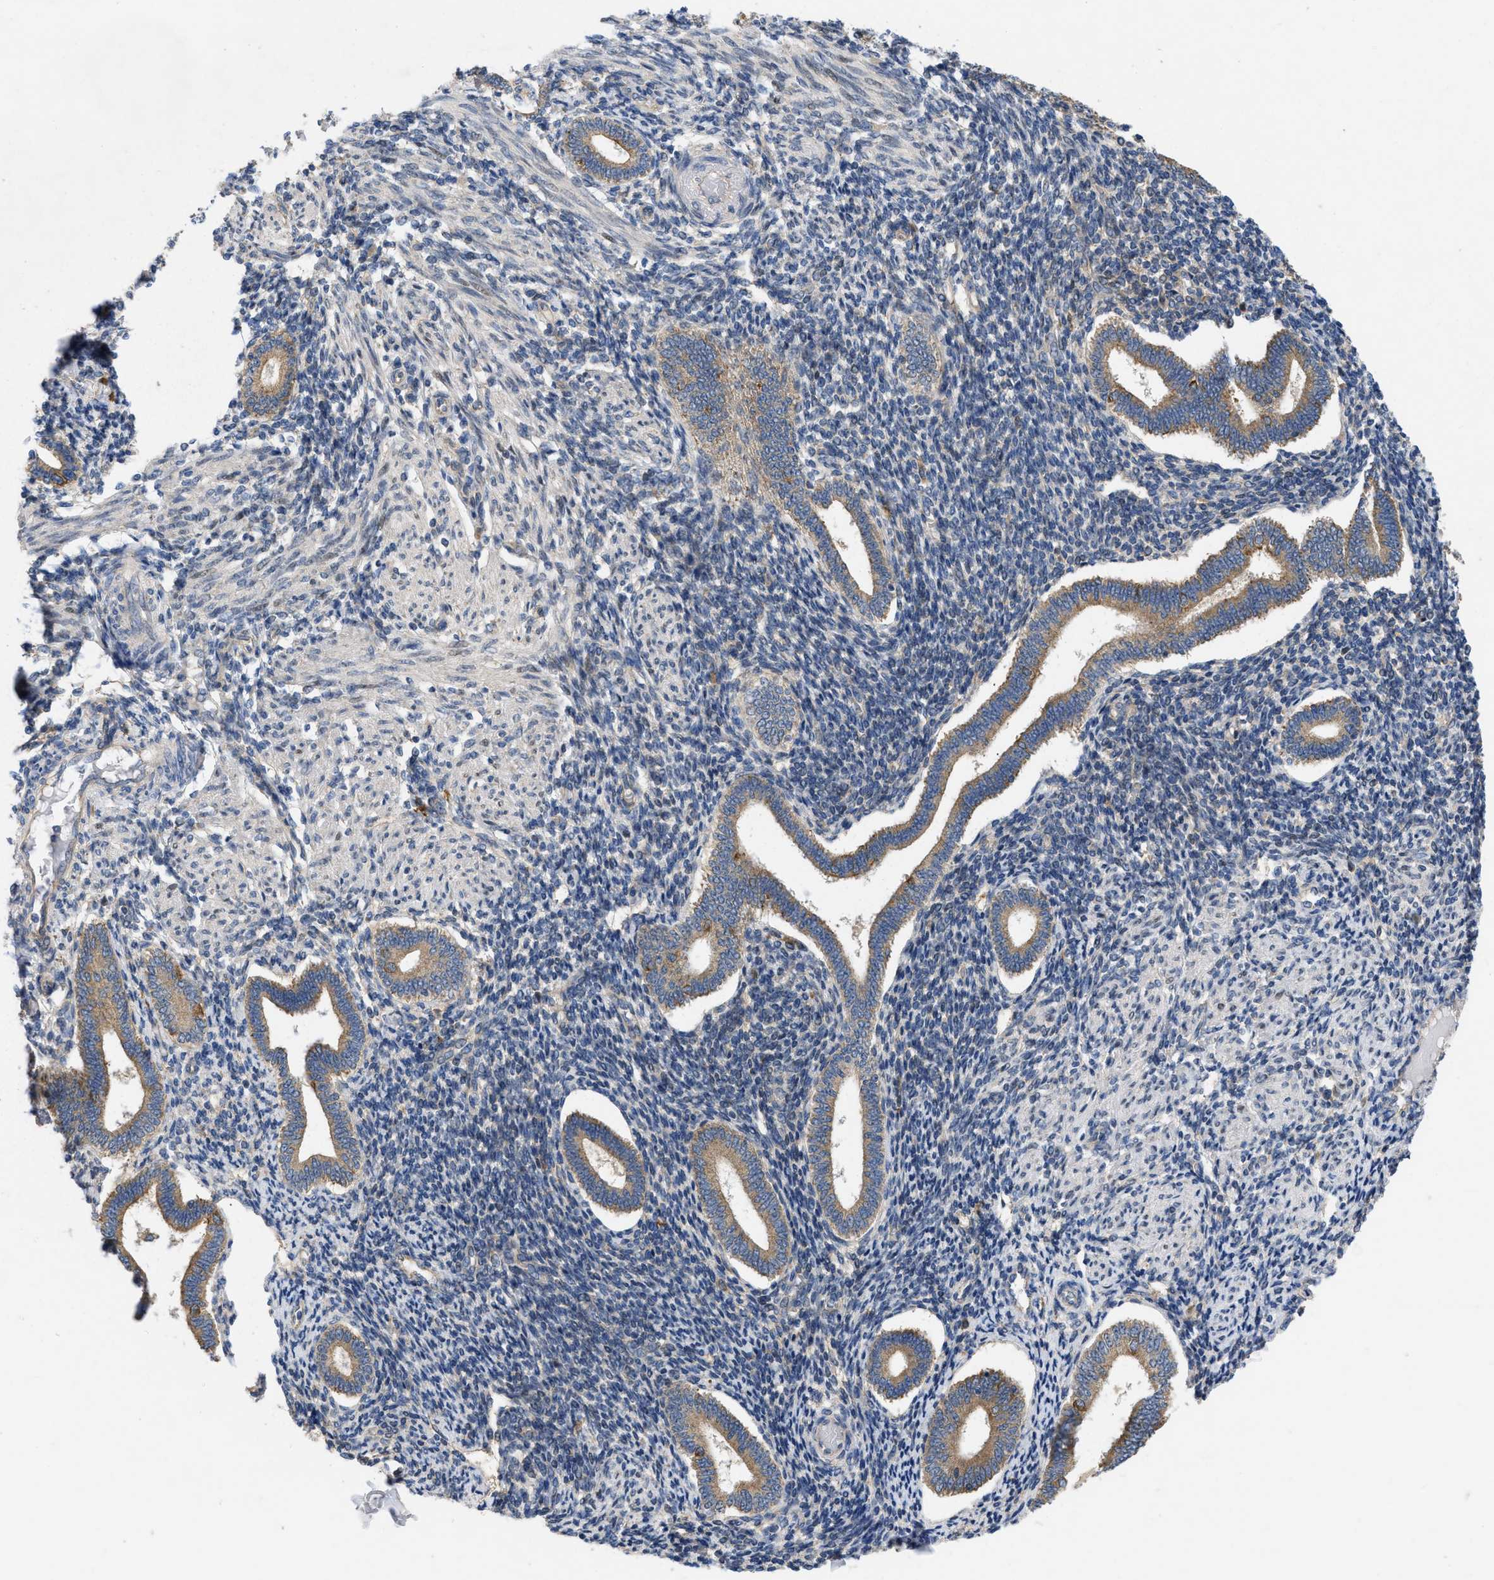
{"staining": {"intensity": "weak", "quantity": "<25%", "location": "cytoplasmic/membranous"}, "tissue": "endometrium", "cell_type": "Cells in endometrial stroma", "image_type": "normal", "snomed": [{"axis": "morphology", "description": "Normal tissue, NOS"}, {"axis": "topography", "description": "Endometrium"}], "caption": "This is a image of immunohistochemistry staining of benign endometrium, which shows no positivity in cells in endometrial stroma. (DAB immunohistochemistry with hematoxylin counter stain).", "gene": "TMEM131", "patient": {"sex": "female", "age": 42}}